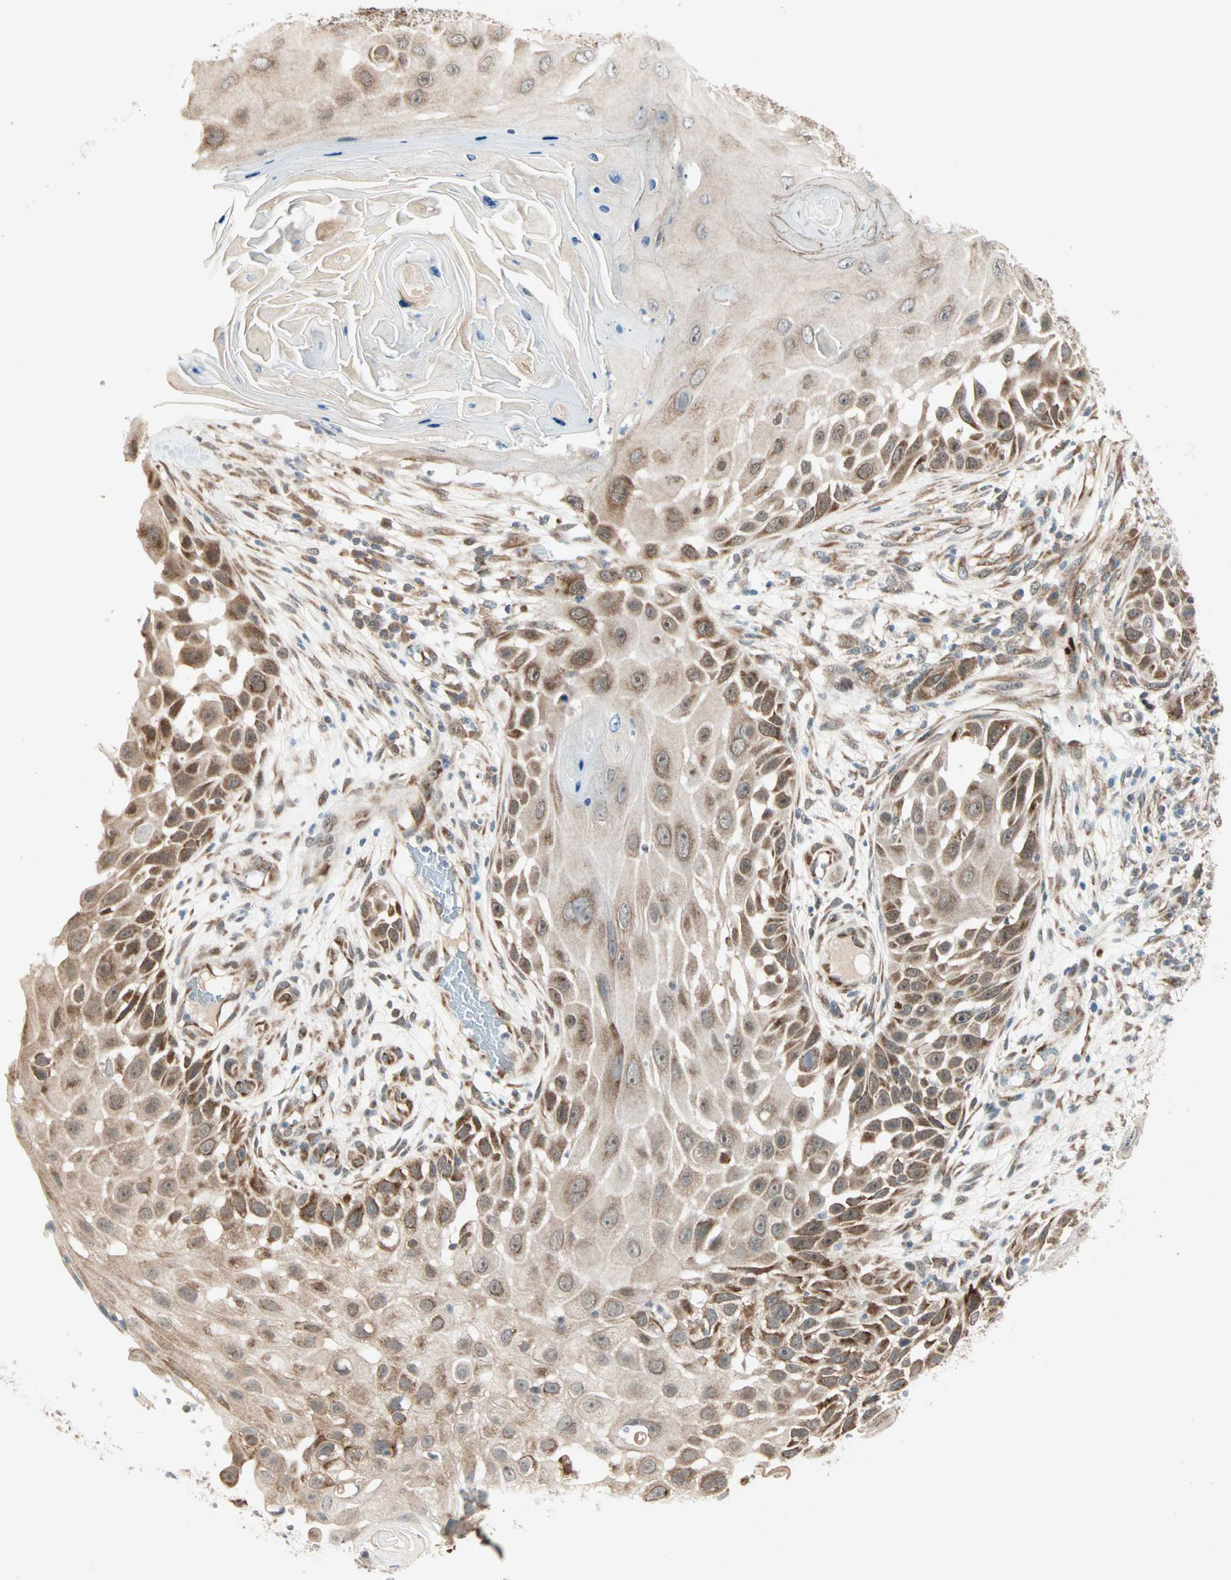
{"staining": {"intensity": "moderate", "quantity": ">75%", "location": "cytoplasmic/membranous,nuclear"}, "tissue": "skin cancer", "cell_type": "Tumor cells", "image_type": "cancer", "snomed": [{"axis": "morphology", "description": "Squamous cell carcinoma, NOS"}, {"axis": "topography", "description": "Skin"}], "caption": "Skin cancer stained with immunohistochemistry reveals moderate cytoplasmic/membranous and nuclear expression in about >75% of tumor cells. Using DAB (brown) and hematoxylin (blue) stains, captured at high magnification using brightfield microscopy.", "gene": "ZNF37A", "patient": {"sex": "female", "age": 44}}